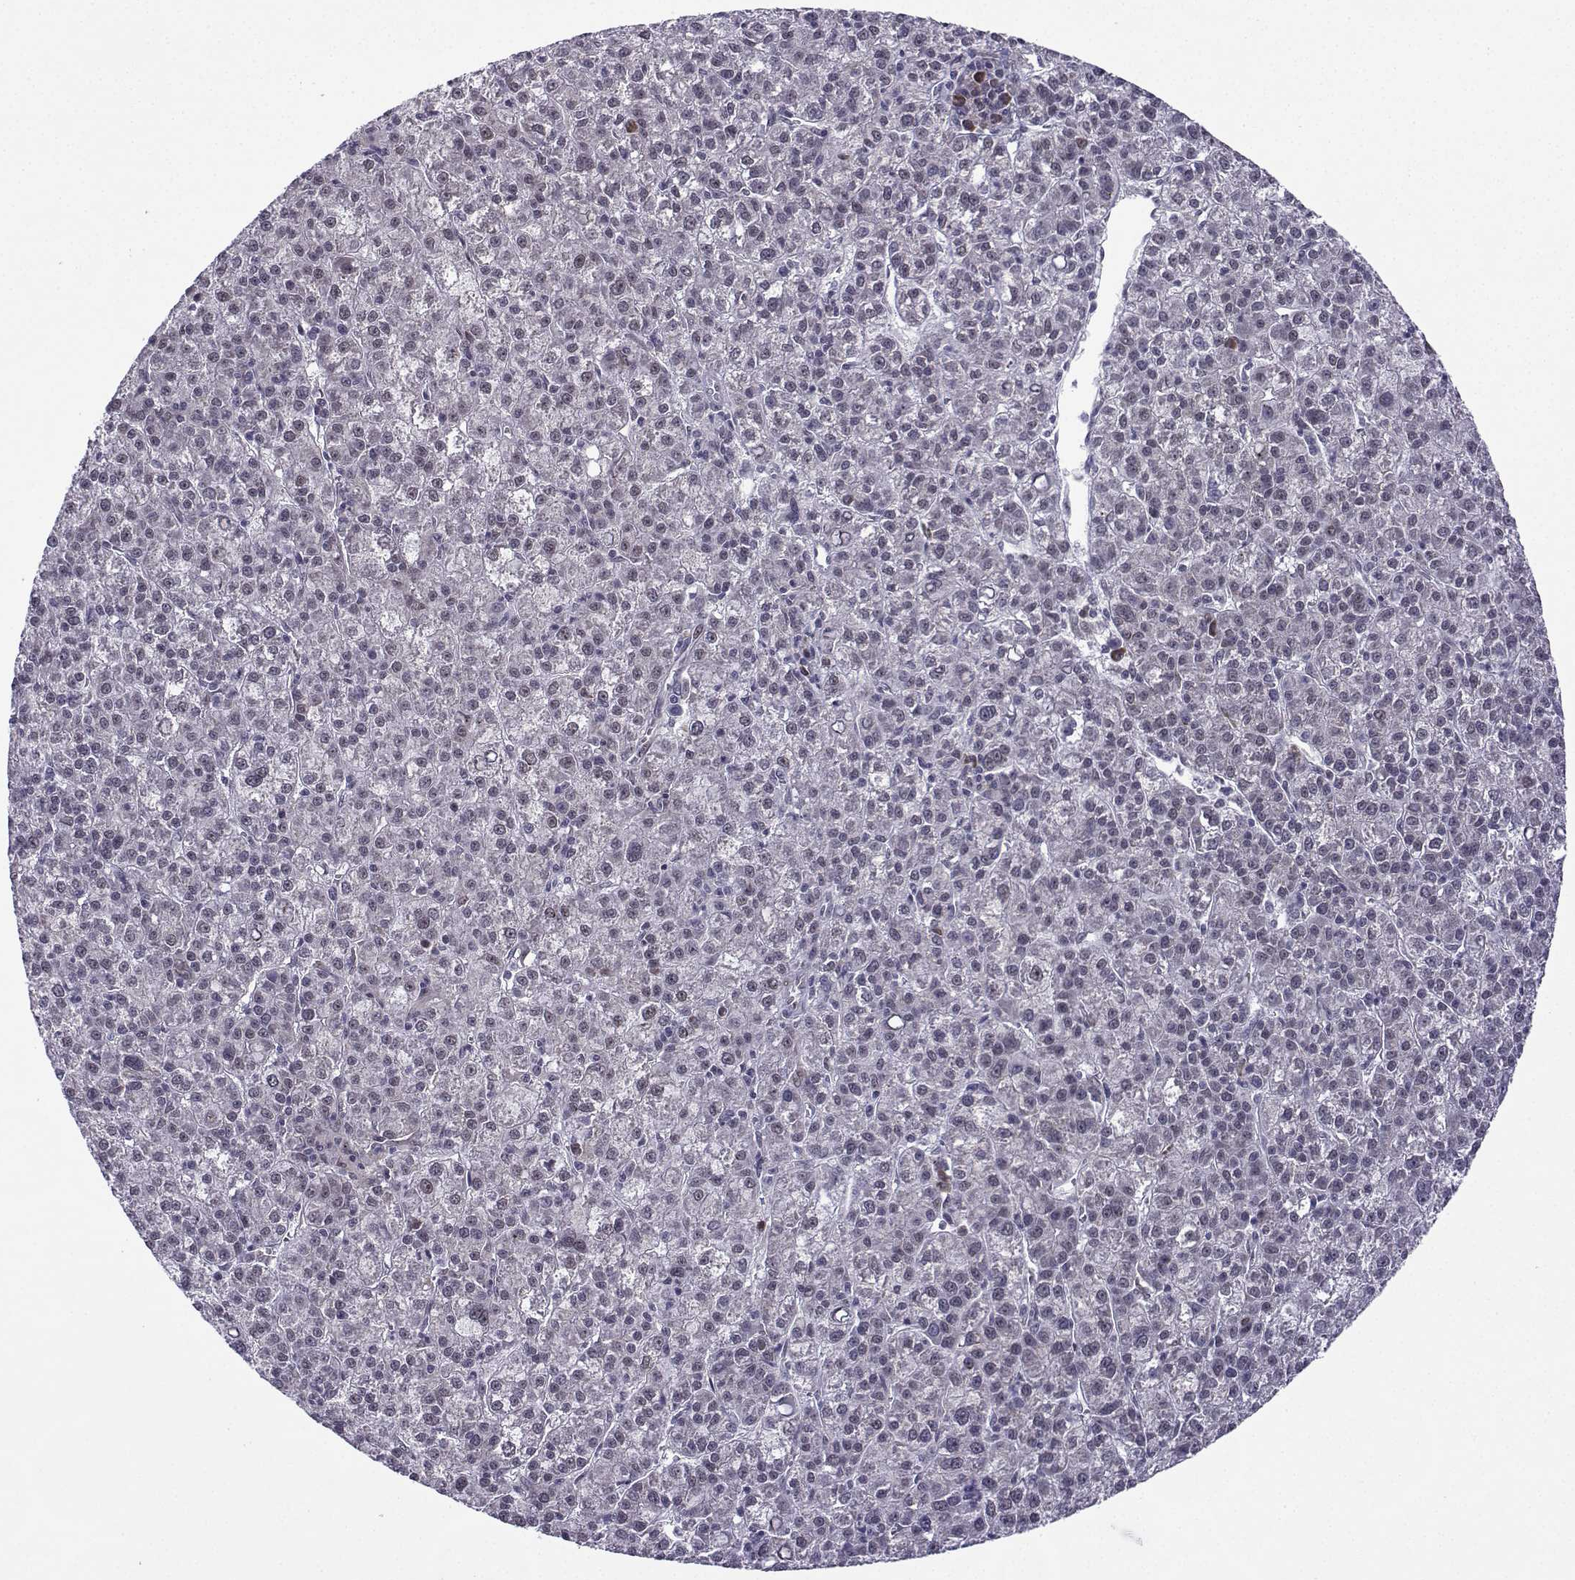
{"staining": {"intensity": "negative", "quantity": "none", "location": "none"}, "tissue": "liver cancer", "cell_type": "Tumor cells", "image_type": "cancer", "snomed": [{"axis": "morphology", "description": "Carcinoma, Hepatocellular, NOS"}, {"axis": "topography", "description": "Liver"}], "caption": "Tumor cells show no significant protein staining in liver cancer. (DAB immunohistochemistry, high magnification).", "gene": "FGF3", "patient": {"sex": "female", "age": 60}}